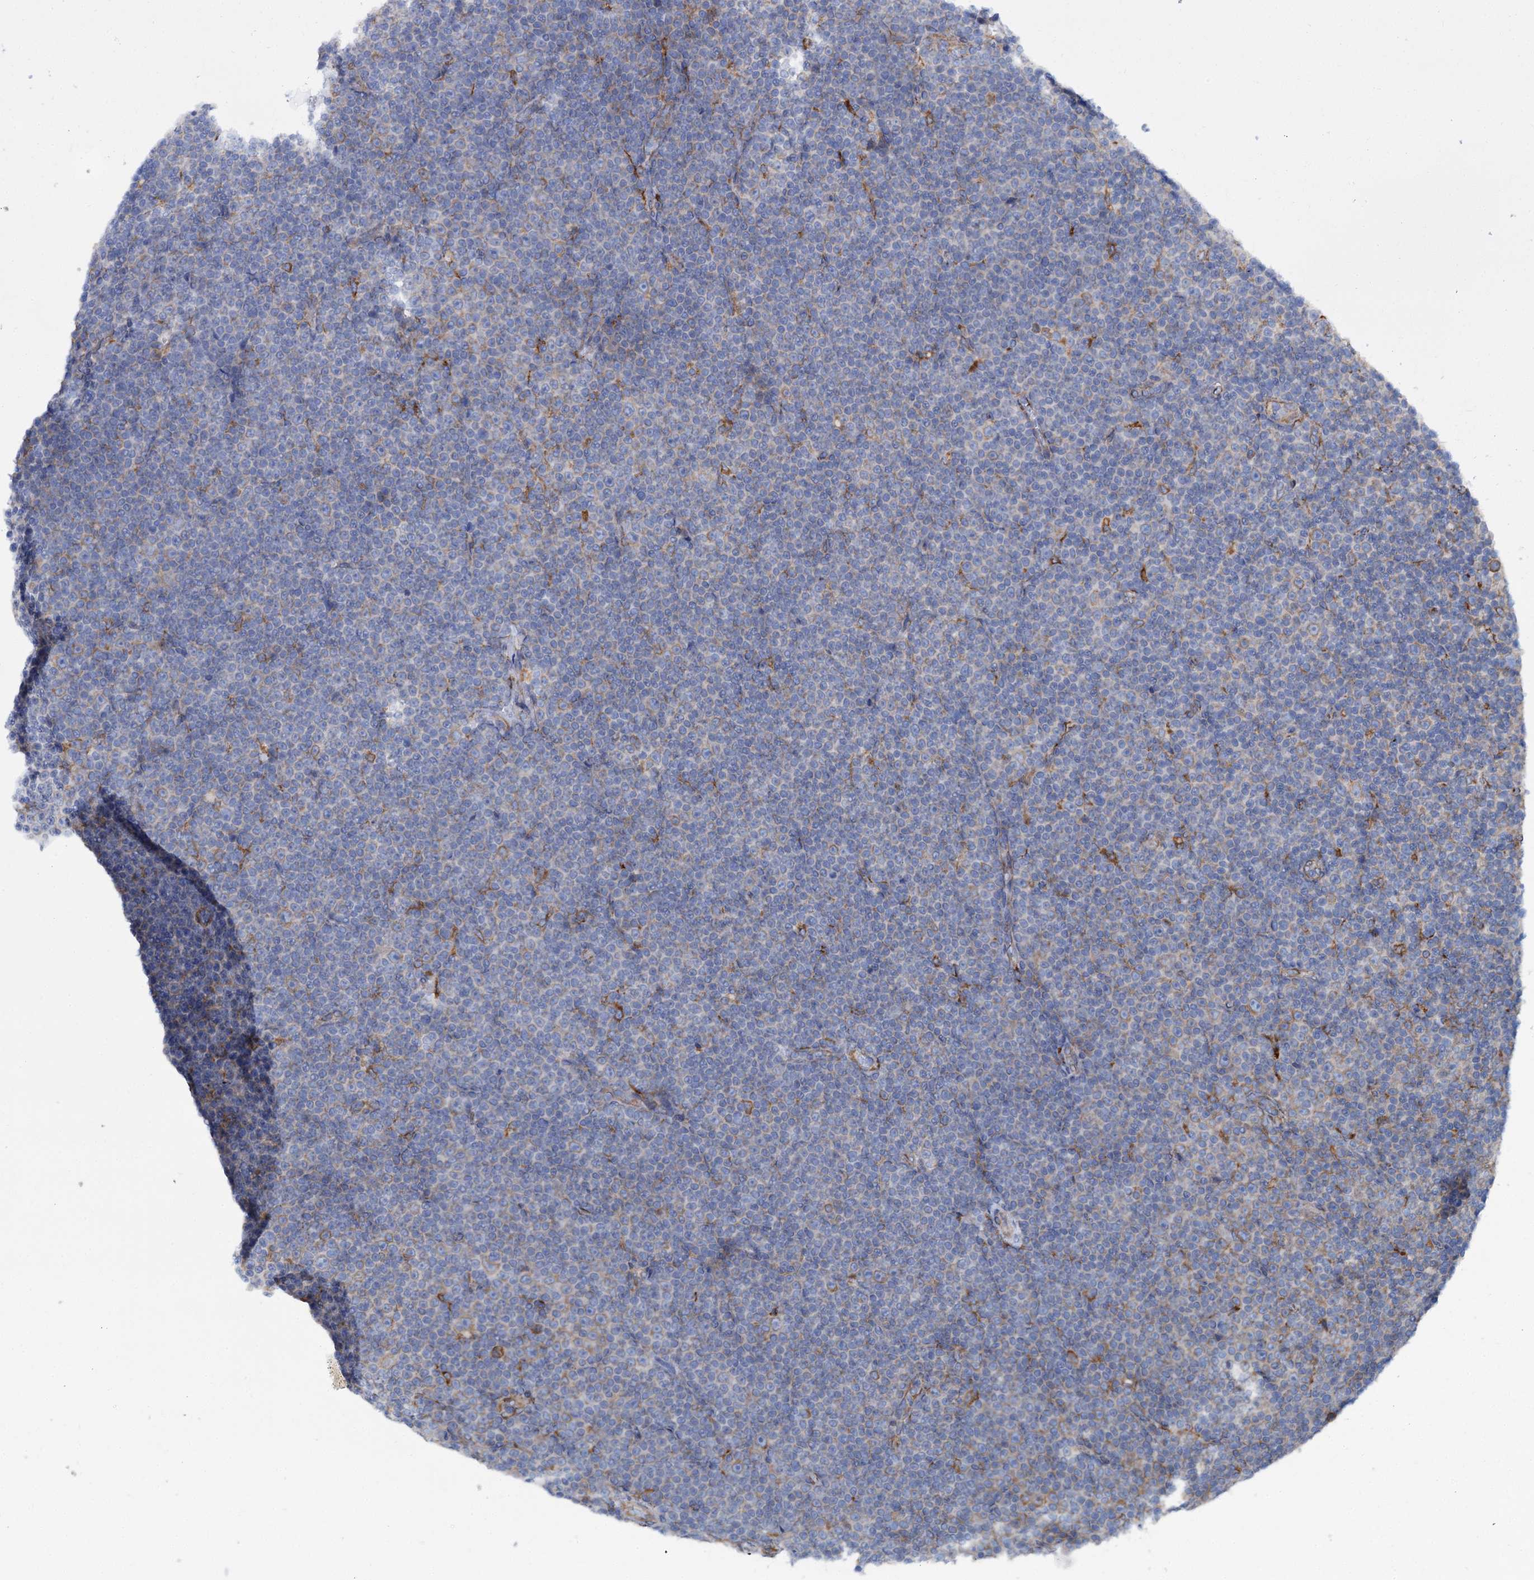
{"staining": {"intensity": "negative", "quantity": "none", "location": "none"}, "tissue": "lymphoma", "cell_type": "Tumor cells", "image_type": "cancer", "snomed": [{"axis": "morphology", "description": "Malignant lymphoma, non-Hodgkin's type, Low grade"}, {"axis": "topography", "description": "Lymph node"}], "caption": "A micrograph of lymphoma stained for a protein shows no brown staining in tumor cells. (Stains: DAB (3,3'-diaminobenzidine) immunohistochemistry (IHC) with hematoxylin counter stain, Microscopy: brightfield microscopy at high magnification).", "gene": "SHE", "patient": {"sex": "female", "age": 67}}